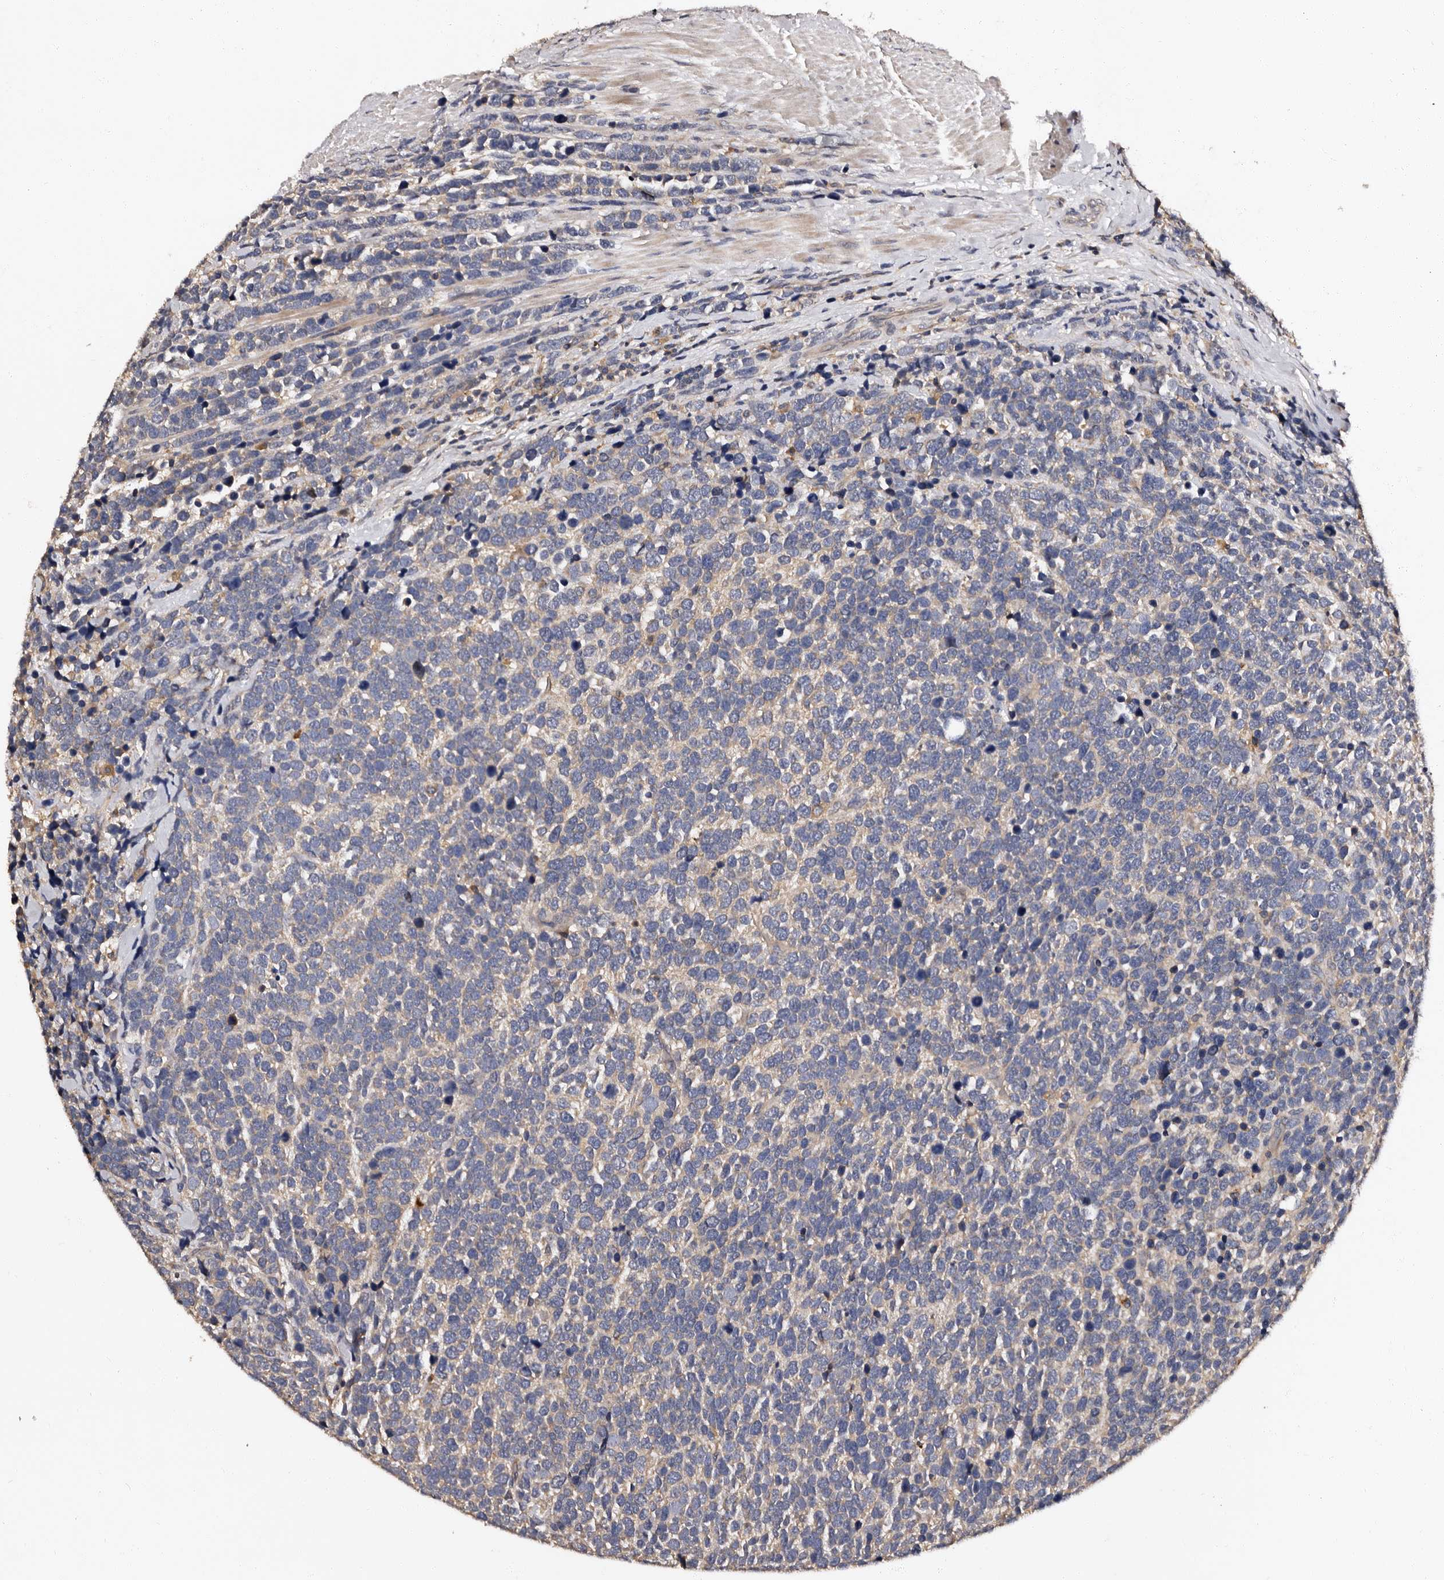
{"staining": {"intensity": "negative", "quantity": "none", "location": "none"}, "tissue": "urothelial cancer", "cell_type": "Tumor cells", "image_type": "cancer", "snomed": [{"axis": "morphology", "description": "Urothelial carcinoma, High grade"}, {"axis": "topography", "description": "Urinary bladder"}], "caption": "High-grade urothelial carcinoma stained for a protein using immunohistochemistry displays no expression tumor cells.", "gene": "ADCK5", "patient": {"sex": "female", "age": 82}}